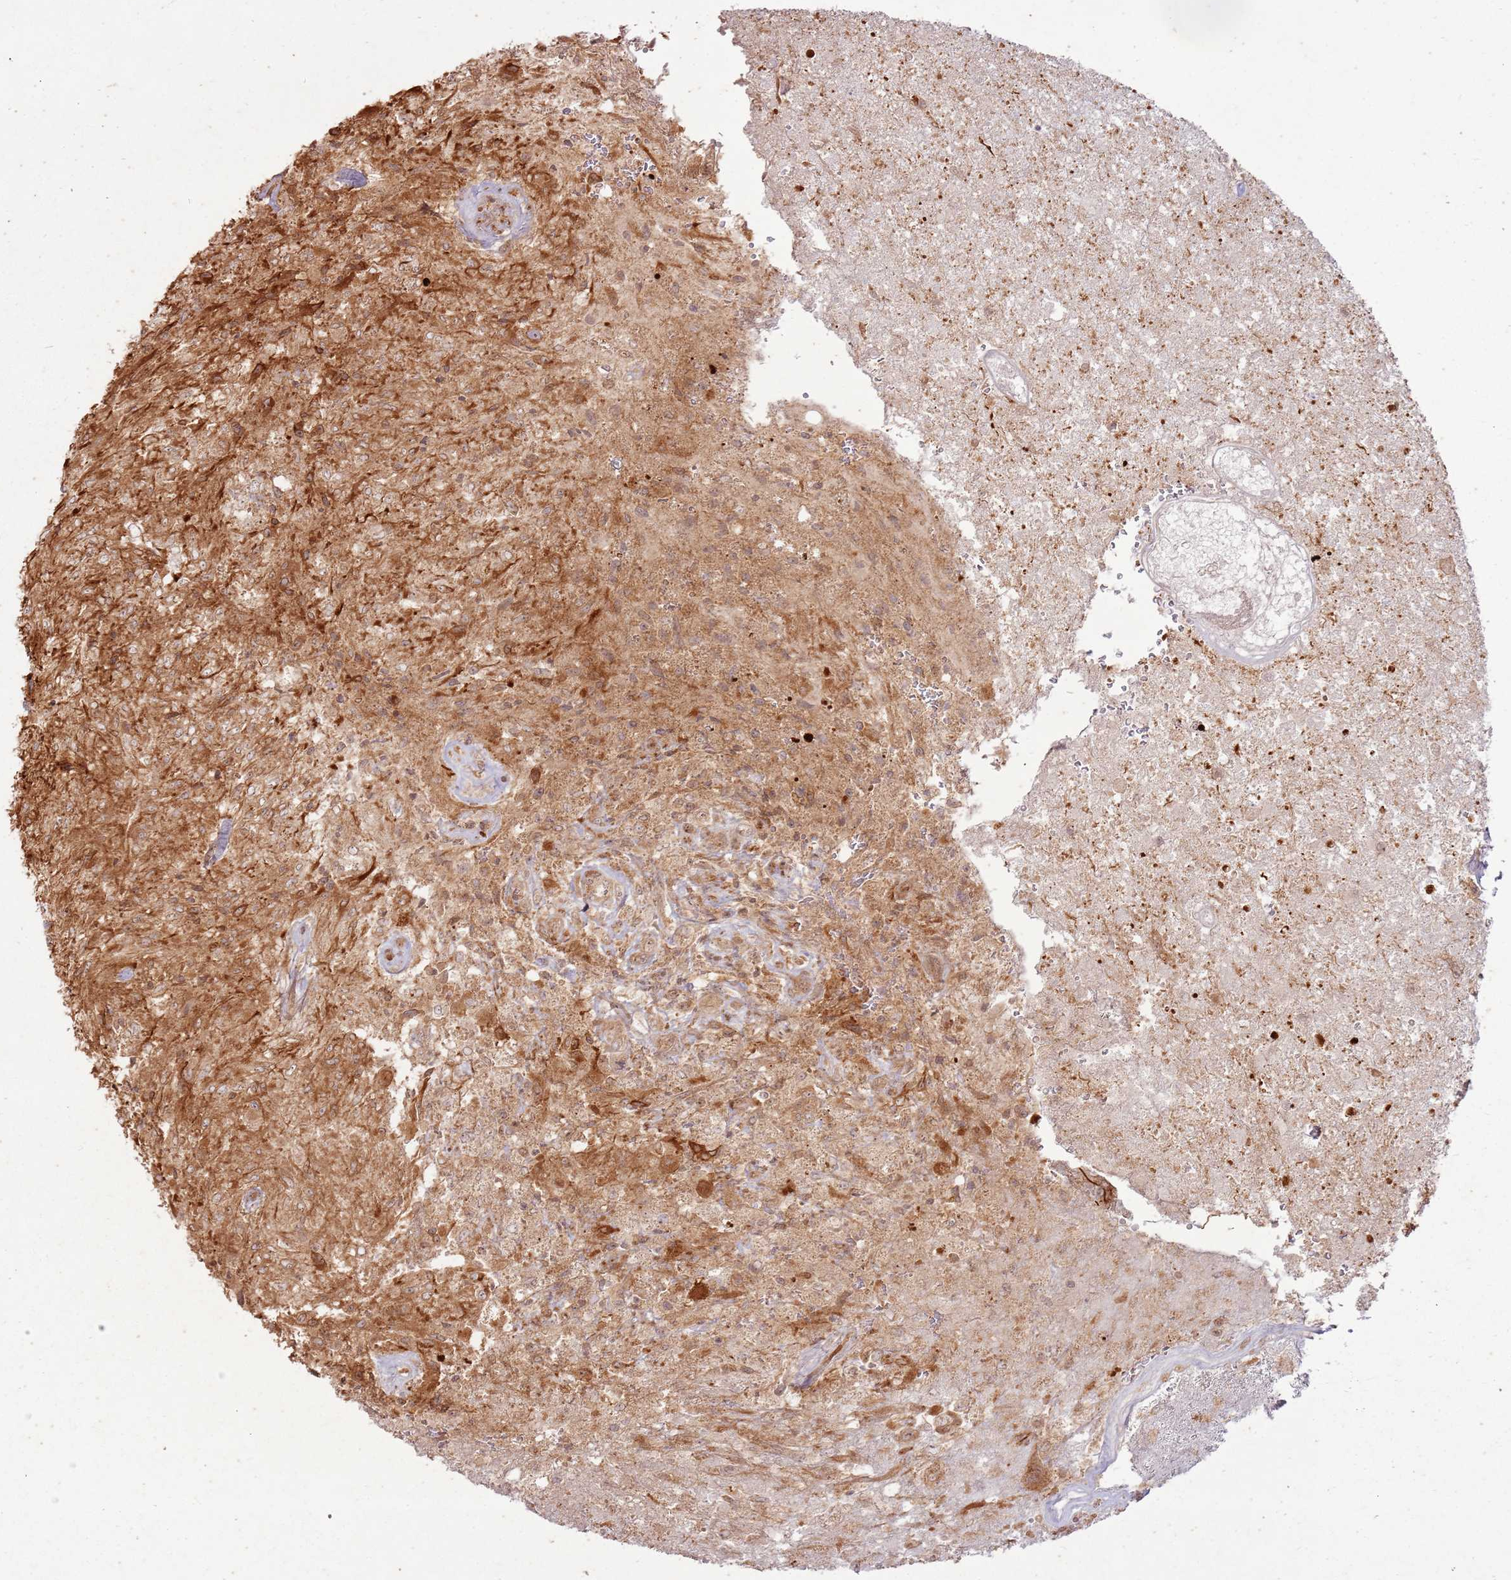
{"staining": {"intensity": "strong", "quantity": "25%-75%", "location": "cytoplasmic/membranous,nuclear"}, "tissue": "glioma", "cell_type": "Tumor cells", "image_type": "cancer", "snomed": [{"axis": "morphology", "description": "Glioma, malignant, High grade"}, {"axis": "topography", "description": "Brain"}], "caption": "Approximately 25%-75% of tumor cells in malignant glioma (high-grade) display strong cytoplasmic/membranous and nuclear protein positivity as visualized by brown immunohistochemical staining.", "gene": "ZNF623", "patient": {"sex": "male", "age": 56}}